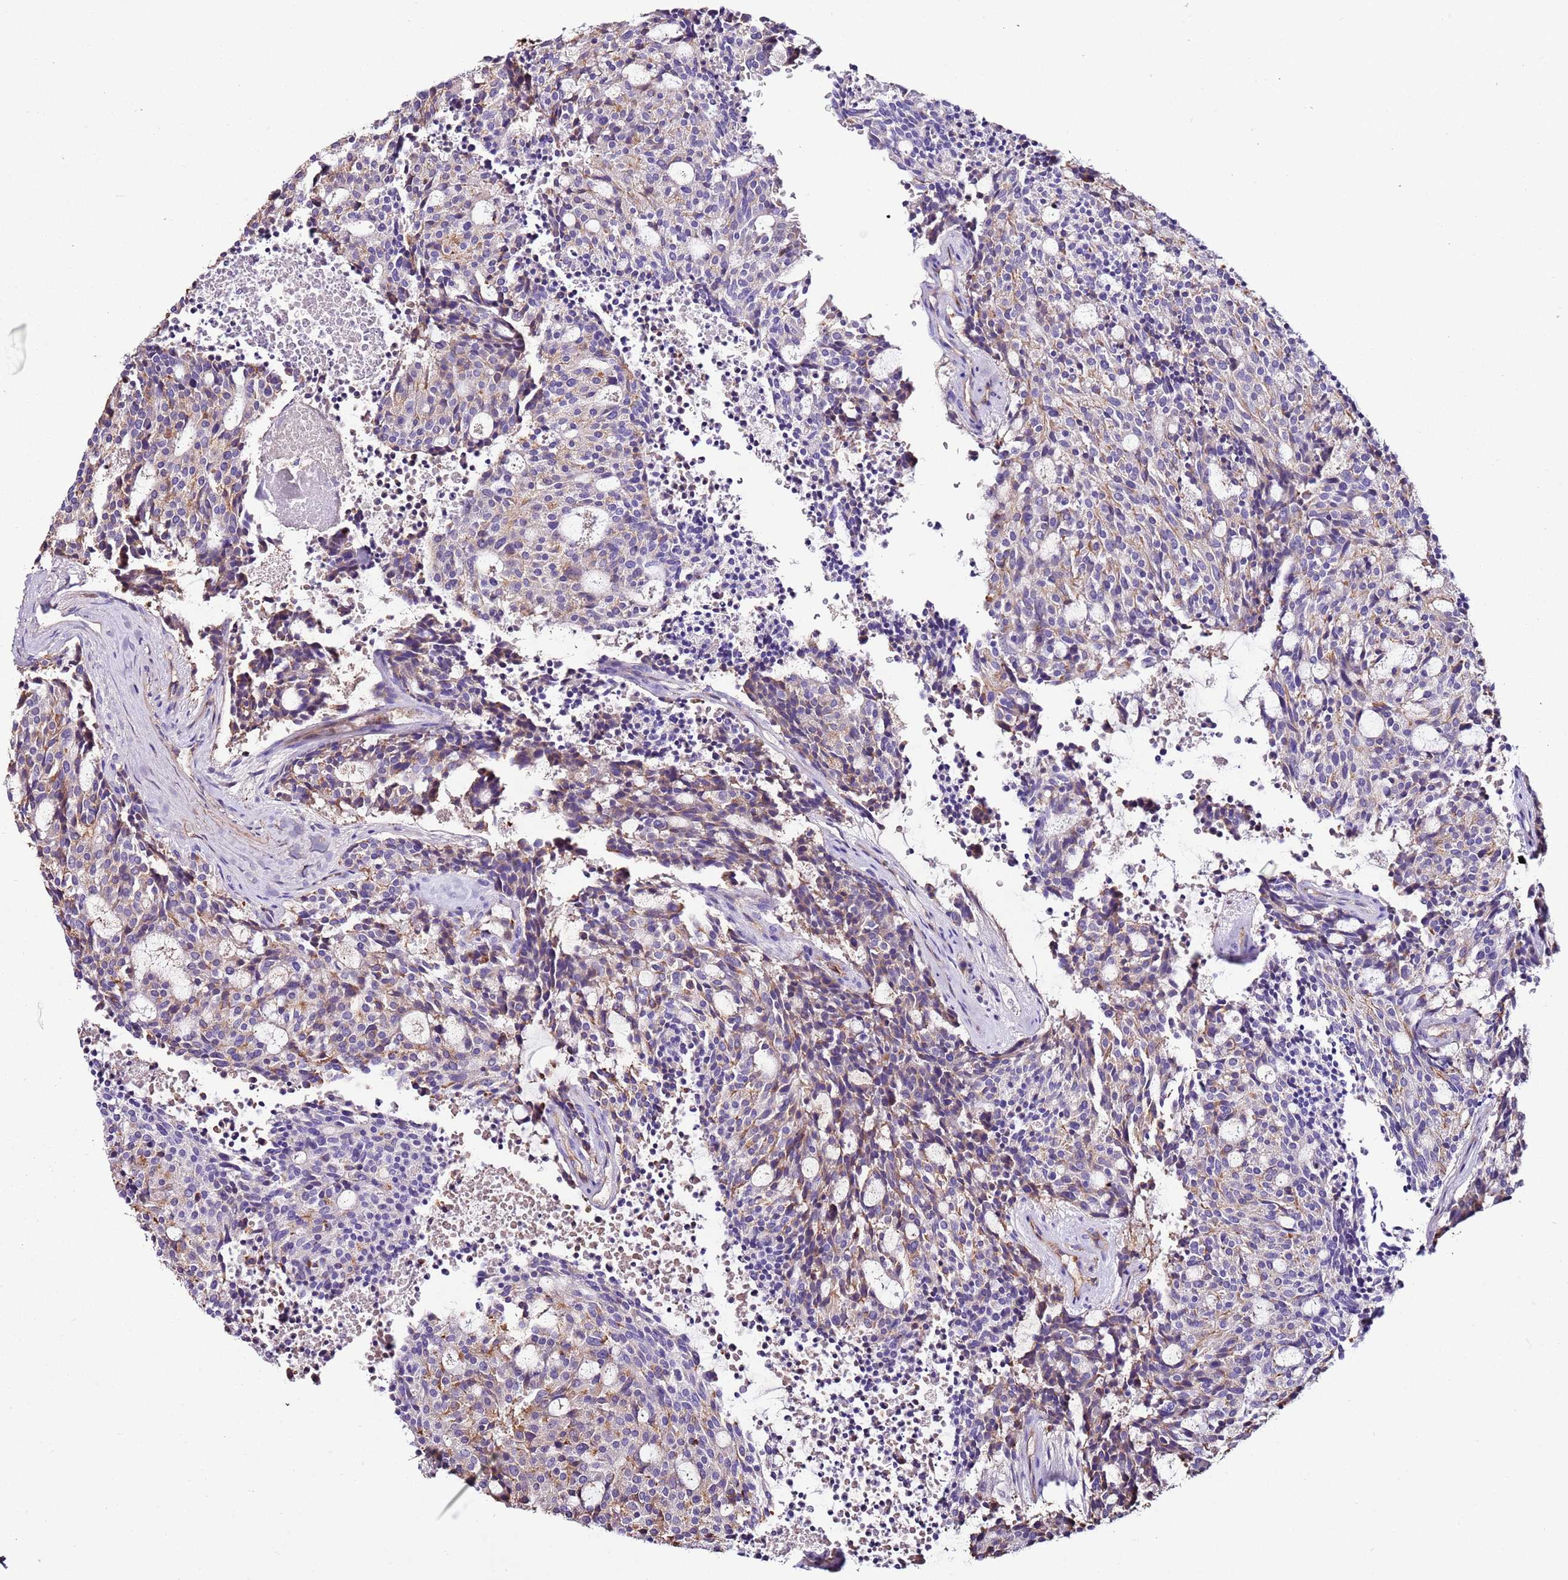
{"staining": {"intensity": "negative", "quantity": "none", "location": "none"}, "tissue": "carcinoid", "cell_type": "Tumor cells", "image_type": "cancer", "snomed": [{"axis": "morphology", "description": "Carcinoid, malignant, NOS"}, {"axis": "topography", "description": "Pancreas"}], "caption": "Immunohistochemistry photomicrograph of carcinoid (malignant) stained for a protein (brown), which exhibits no staining in tumor cells.", "gene": "FAM174C", "patient": {"sex": "female", "age": 54}}